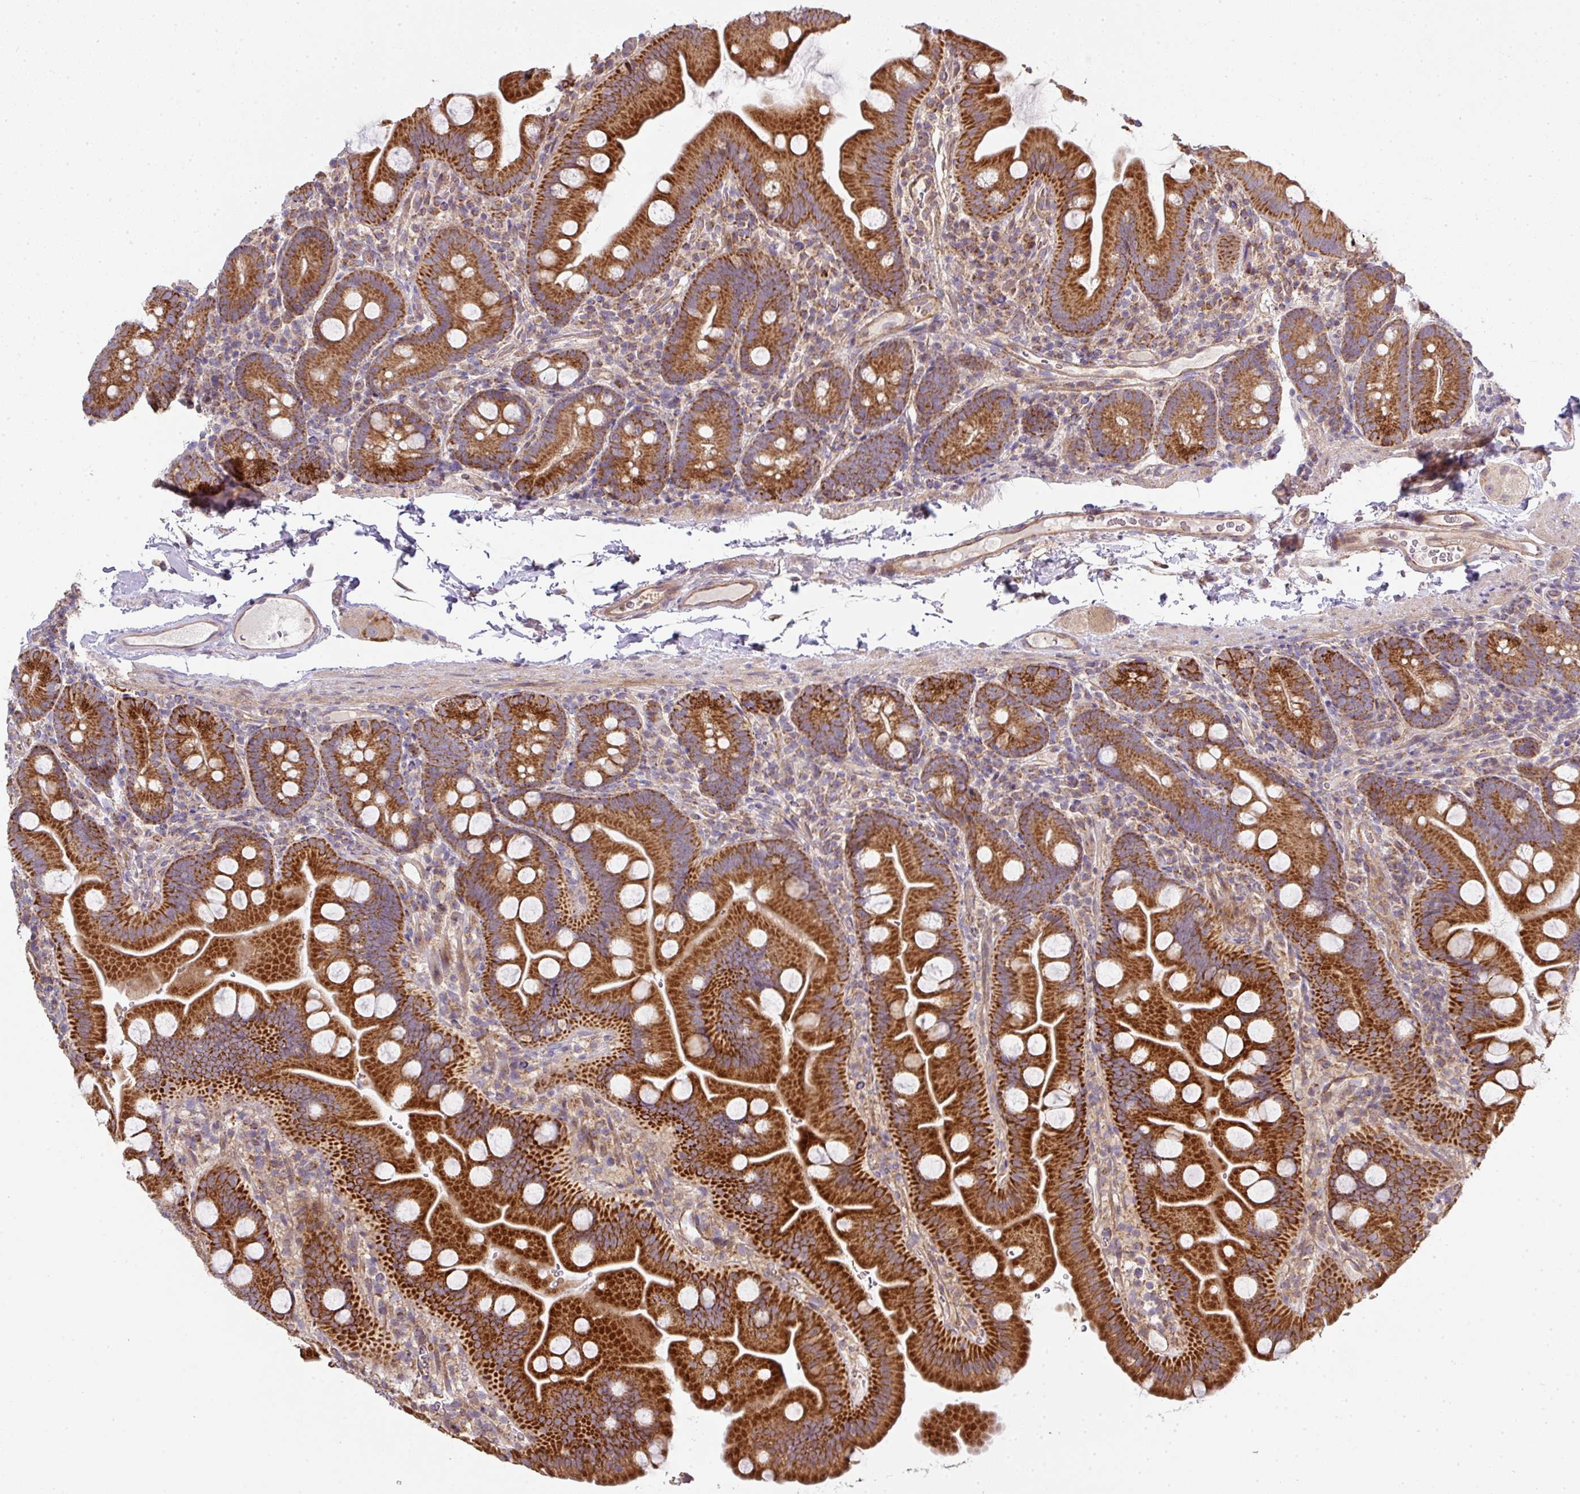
{"staining": {"intensity": "strong", "quantity": ">75%", "location": "cytoplasmic/membranous"}, "tissue": "small intestine", "cell_type": "Glandular cells", "image_type": "normal", "snomed": [{"axis": "morphology", "description": "Normal tissue, NOS"}, {"axis": "topography", "description": "Small intestine"}], "caption": "Immunohistochemical staining of benign small intestine exhibits high levels of strong cytoplasmic/membranous staining in about >75% of glandular cells.", "gene": "STK35", "patient": {"sex": "female", "age": 68}}